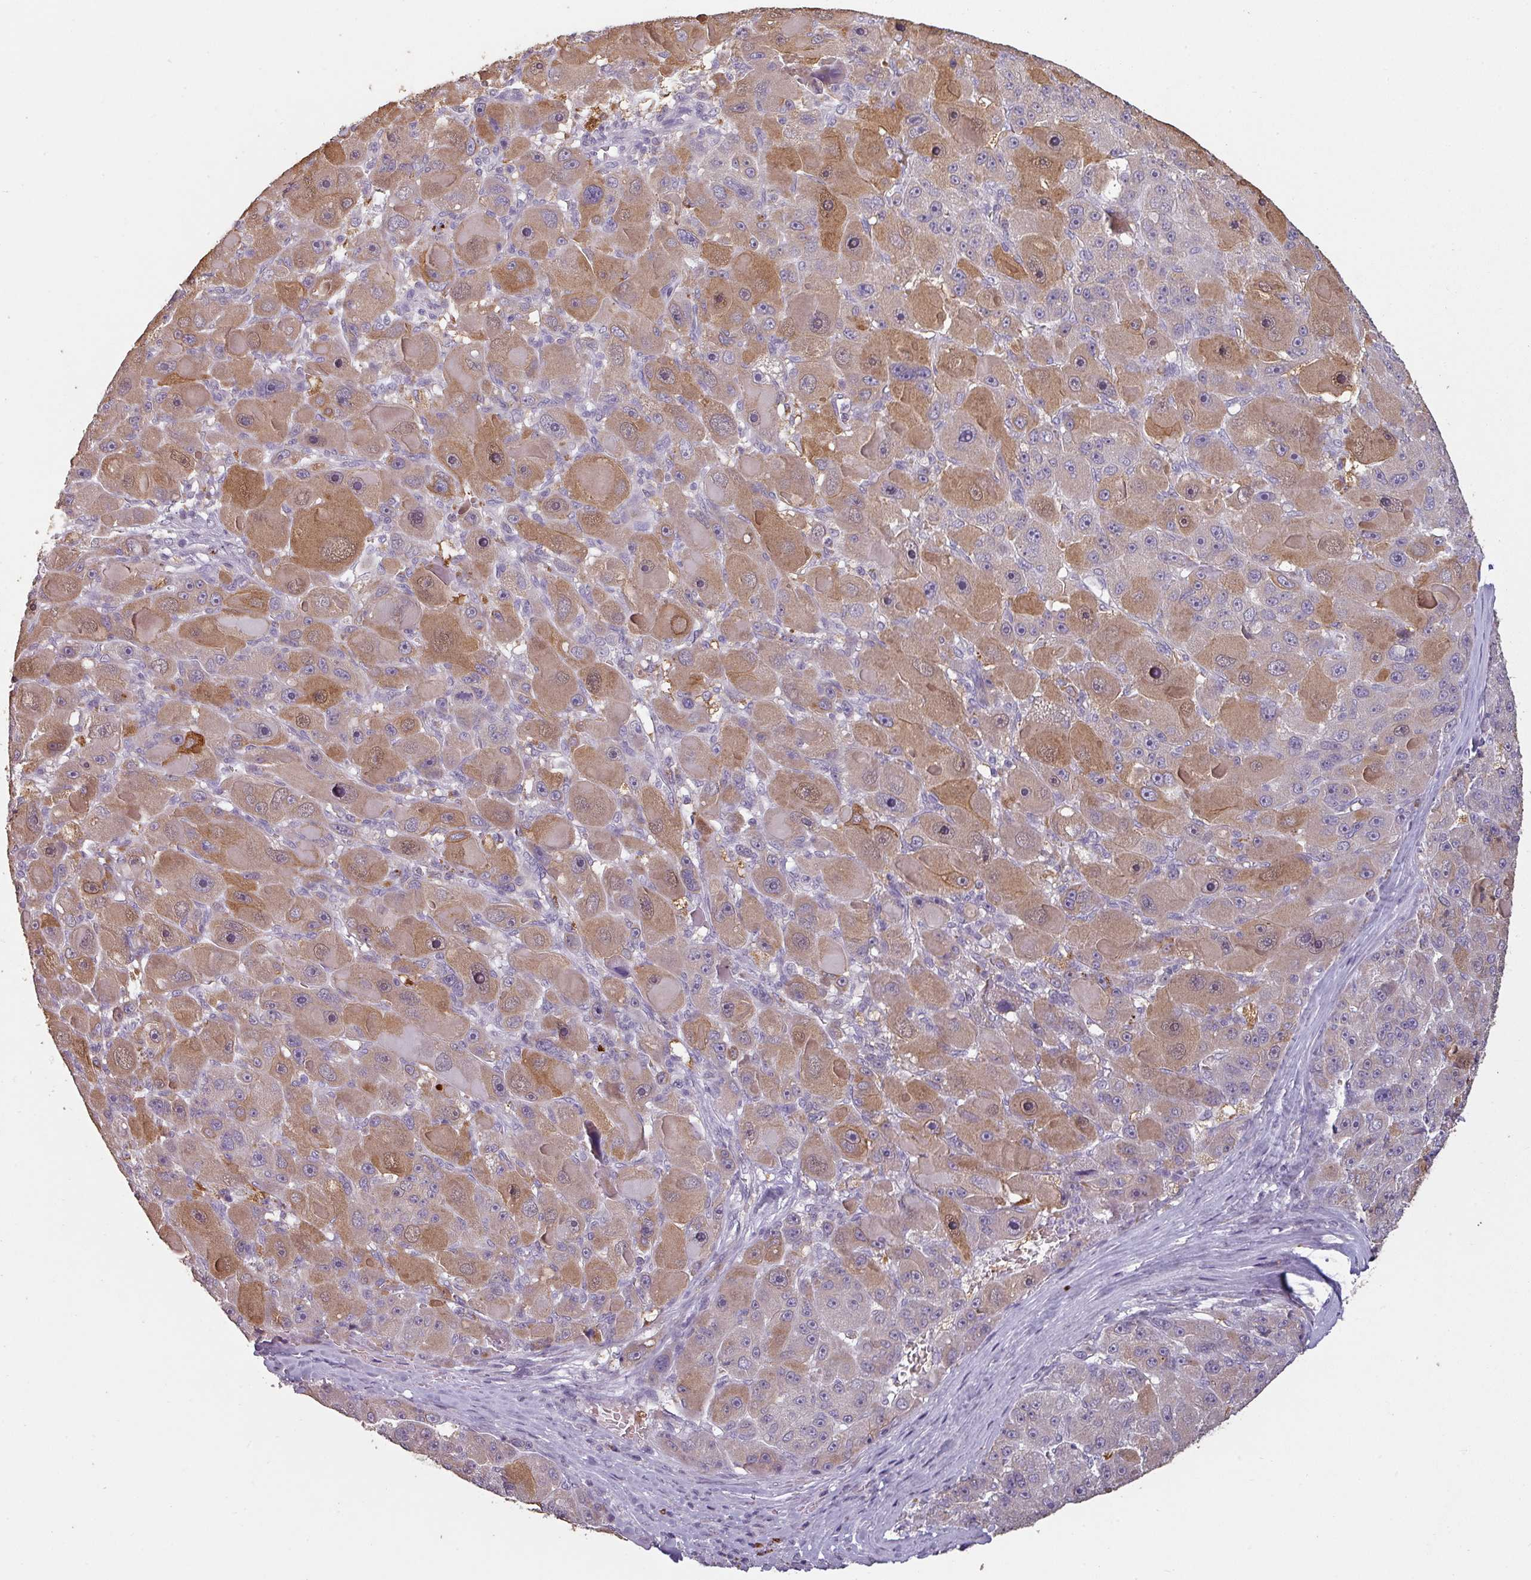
{"staining": {"intensity": "moderate", "quantity": "25%-75%", "location": "cytoplasmic/membranous"}, "tissue": "liver cancer", "cell_type": "Tumor cells", "image_type": "cancer", "snomed": [{"axis": "morphology", "description": "Carcinoma, Hepatocellular, NOS"}, {"axis": "topography", "description": "Liver"}], "caption": "Protein staining by immunohistochemistry (IHC) displays moderate cytoplasmic/membranous staining in approximately 25%-75% of tumor cells in liver cancer. Using DAB (3,3'-diaminobenzidine) (brown) and hematoxylin (blue) stains, captured at high magnification using brightfield microscopy.", "gene": "LYPLA1", "patient": {"sex": "male", "age": 76}}